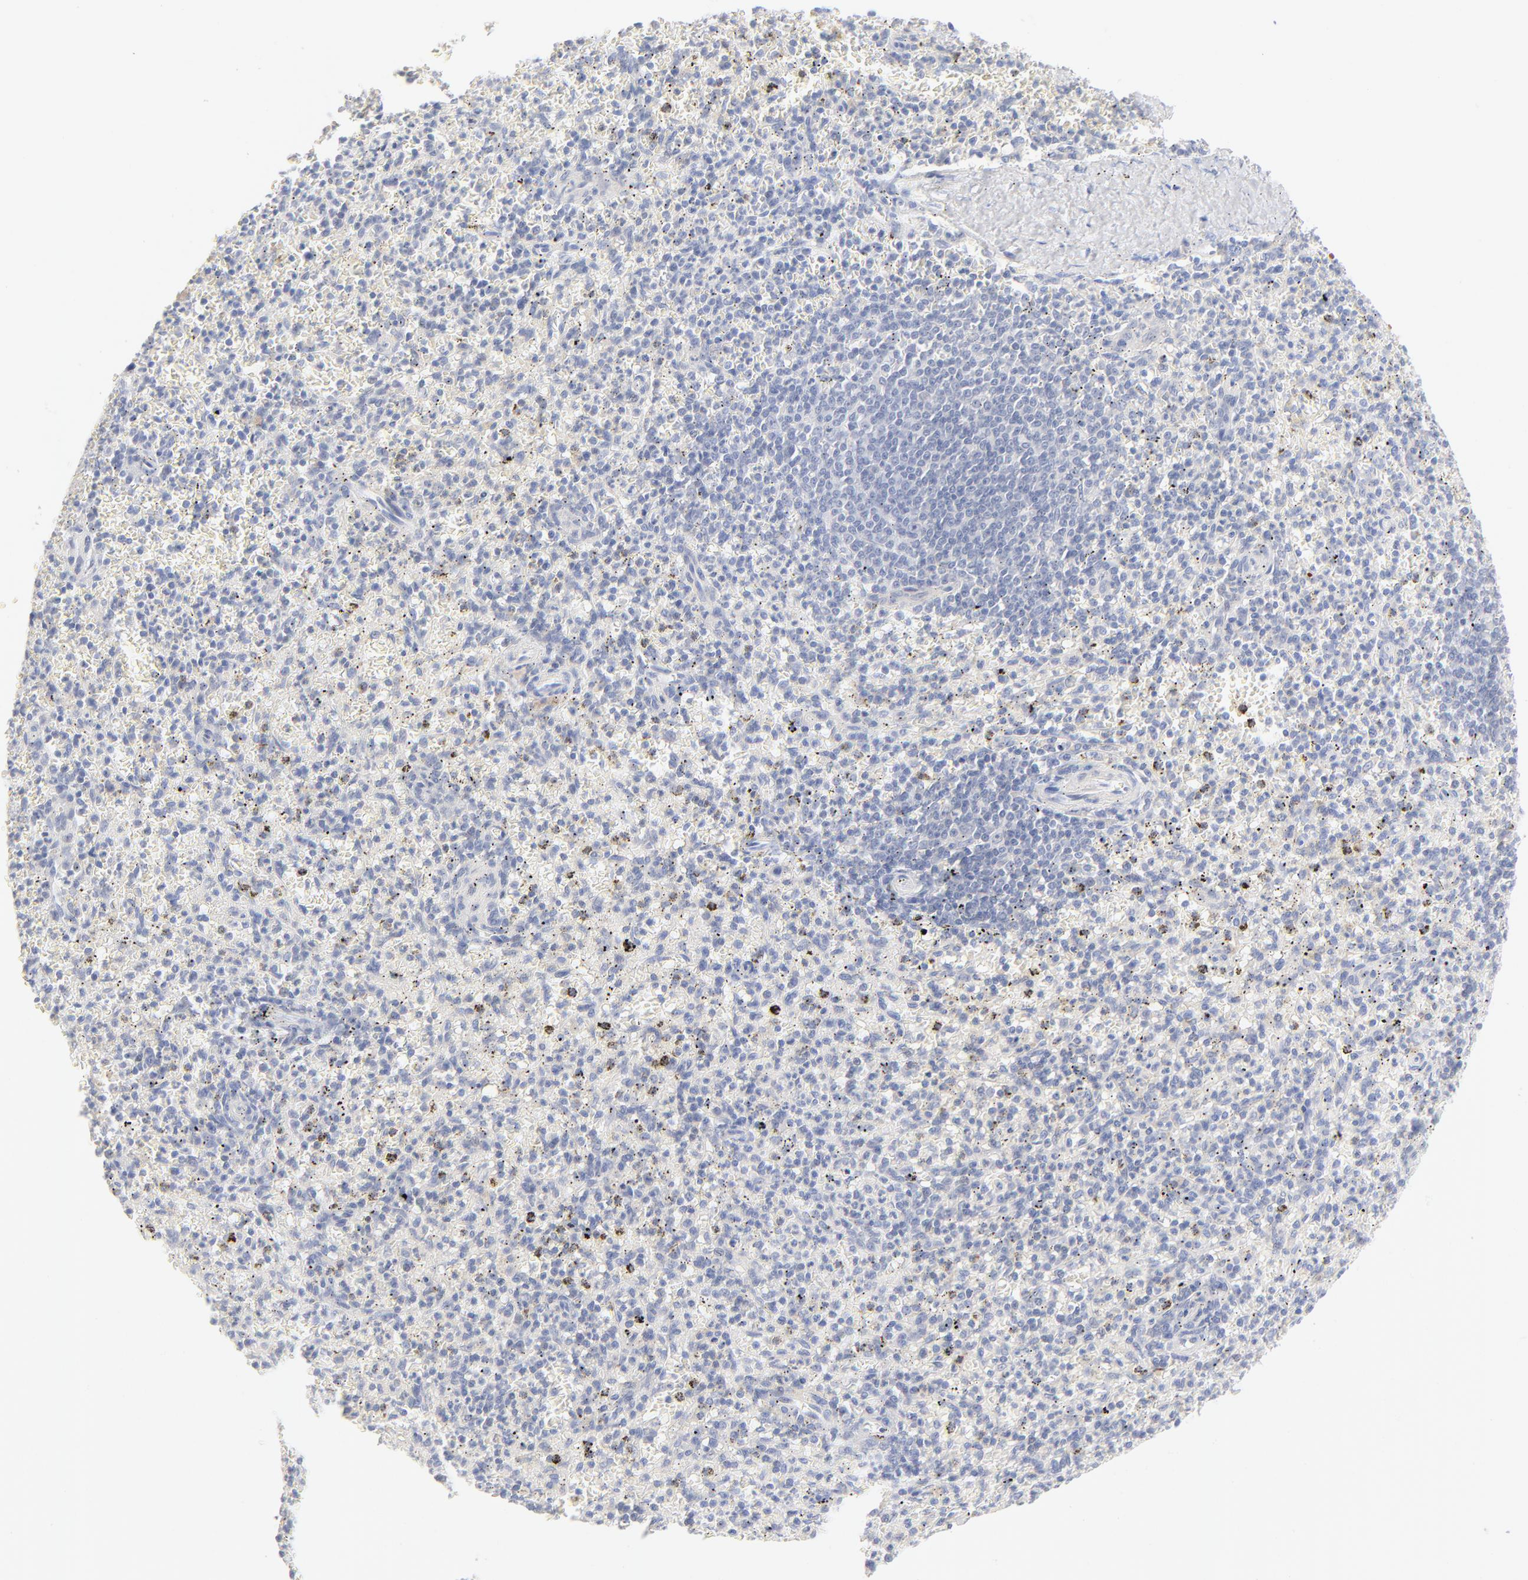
{"staining": {"intensity": "negative", "quantity": "none", "location": "none"}, "tissue": "spleen", "cell_type": "Cells in red pulp", "image_type": "normal", "snomed": [{"axis": "morphology", "description": "Normal tissue, NOS"}, {"axis": "topography", "description": "Spleen"}], "caption": "Cells in red pulp are negative for brown protein staining in normal spleen. Brightfield microscopy of immunohistochemistry stained with DAB (brown) and hematoxylin (blue), captured at high magnification.", "gene": "ONECUT1", "patient": {"sex": "male", "age": 72}}